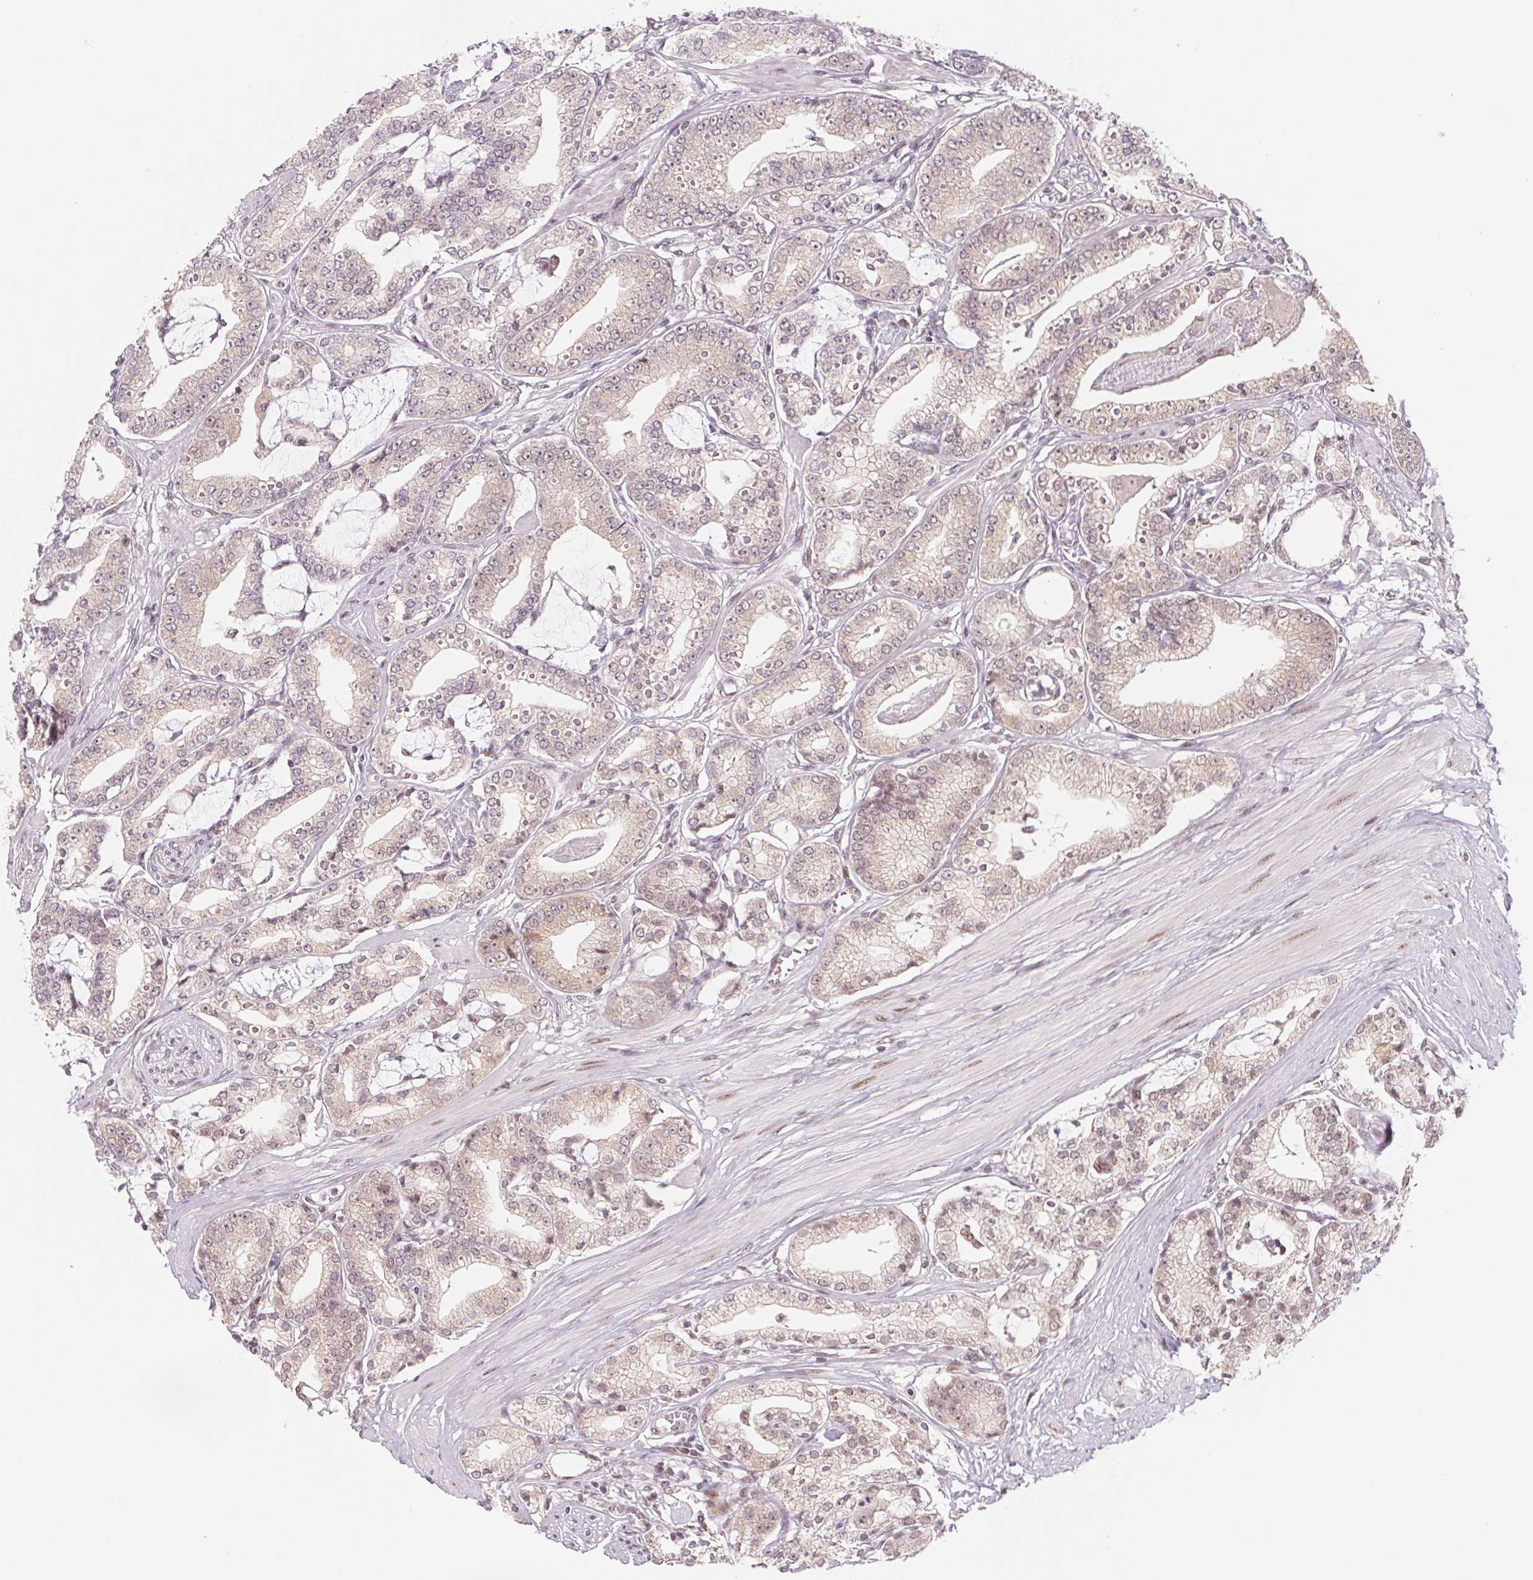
{"staining": {"intensity": "weak", "quantity": "<25%", "location": "cytoplasmic/membranous"}, "tissue": "prostate cancer", "cell_type": "Tumor cells", "image_type": "cancer", "snomed": [{"axis": "morphology", "description": "Adenocarcinoma, High grade"}, {"axis": "topography", "description": "Prostate"}], "caption": "A high-resolution image shows immunohistochemistry staining of prostate cancer, which reveals no significant staining in tumor cells. (DAB (3,3'-diaminobenzidine) IHC with hematoxylin counter stain).", "gene": "DNAJB6", "patient": {"sex": "male", "age": 71}}